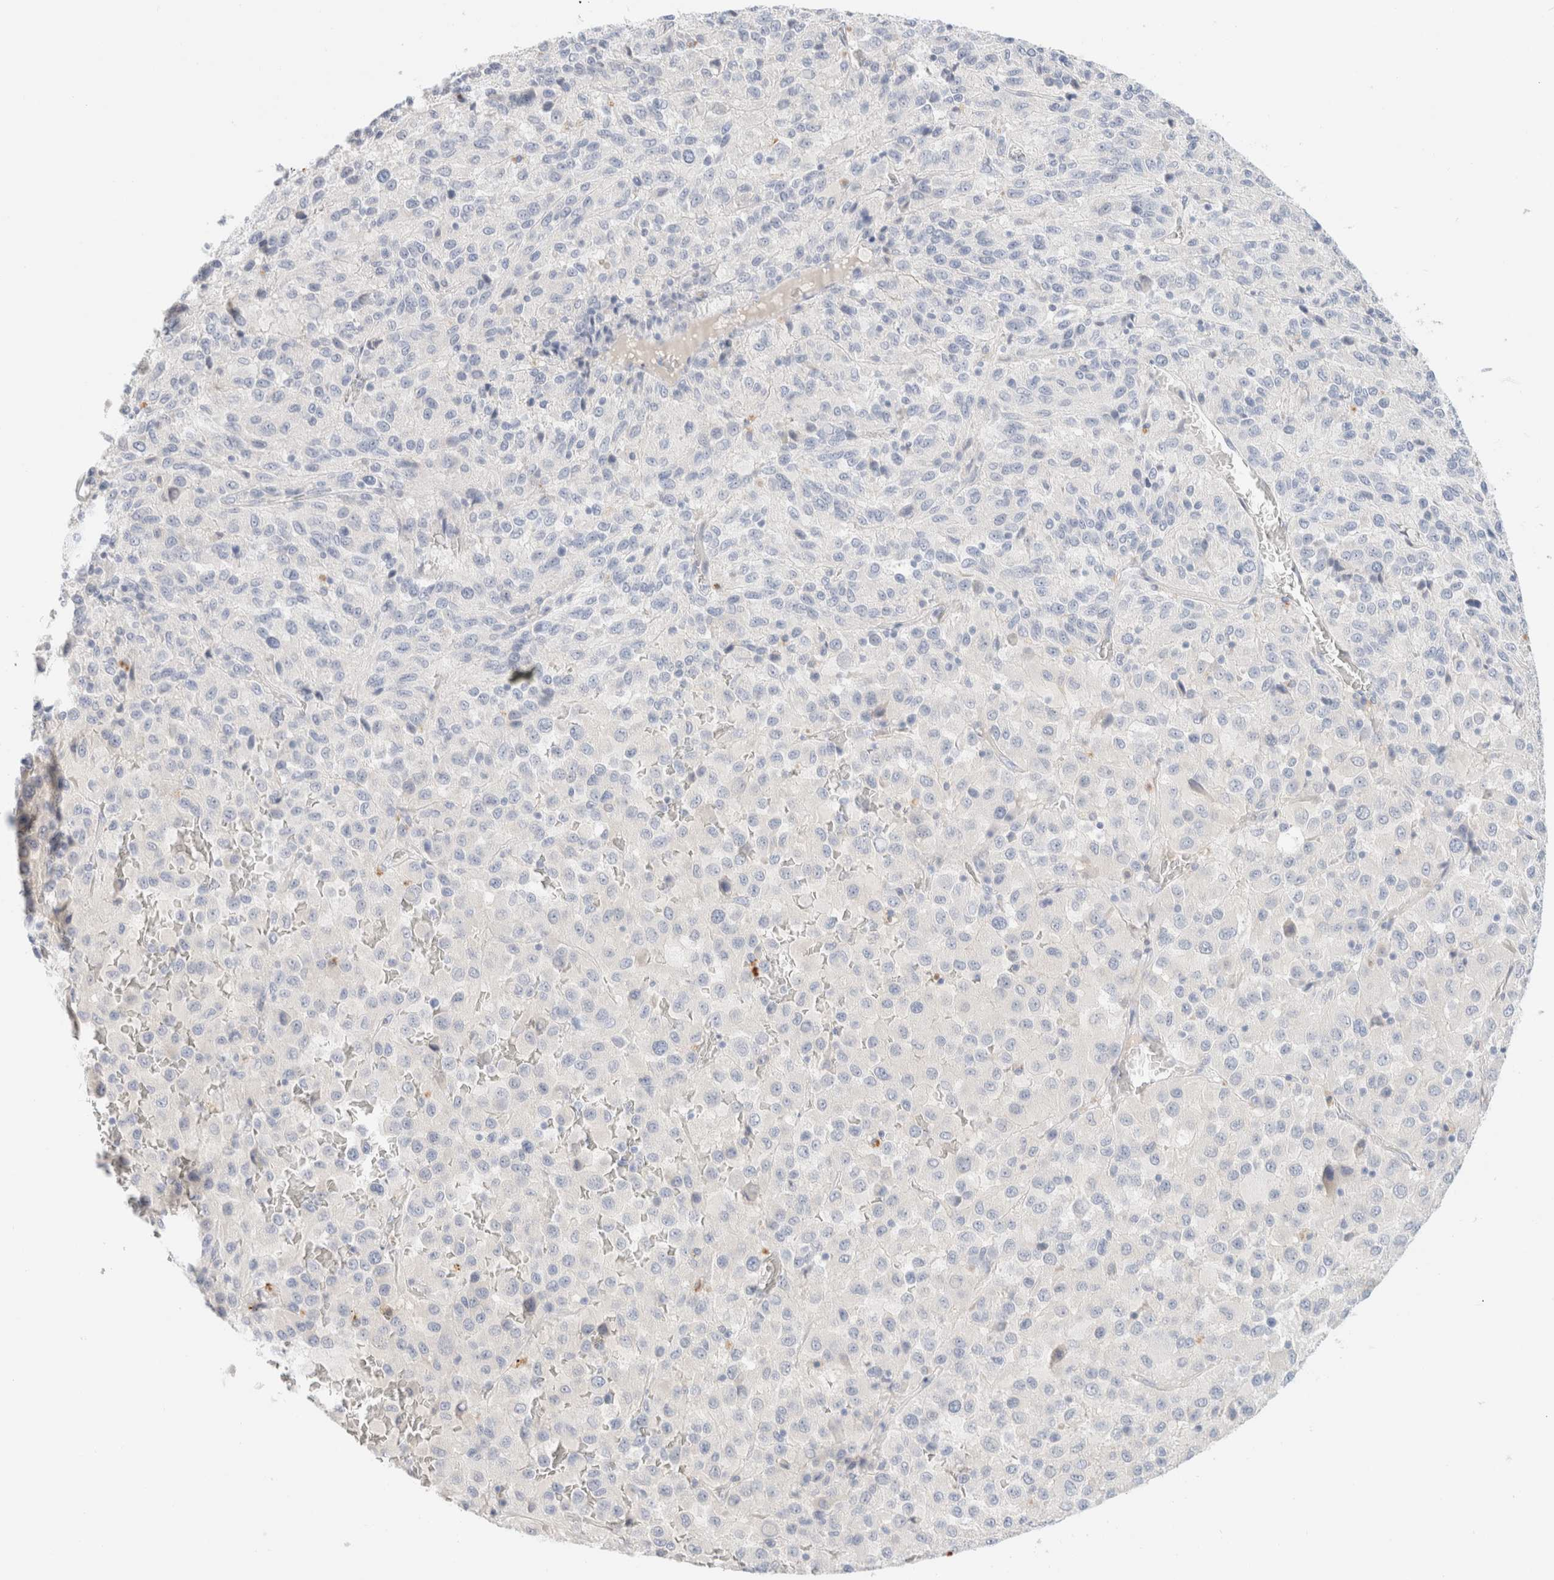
{"staining": {"intensity": "negative", "quantity": "none", "location": "none"}, "tissue": "melanoma", "cell_type": "Tumor cells", "image_type": "cancer", "snomed": [{"axis": "morphology", "description": "Malignant melanoma, Metastatic site"}, {"axis": "topography", "description": "Lung"}], "caption": "A histopathology image of human malignant melanoma (metastatic site) is negative for staining in tumor cells.", "gene": "CPQ", "patient": {"sex": "male", "age": 64}}